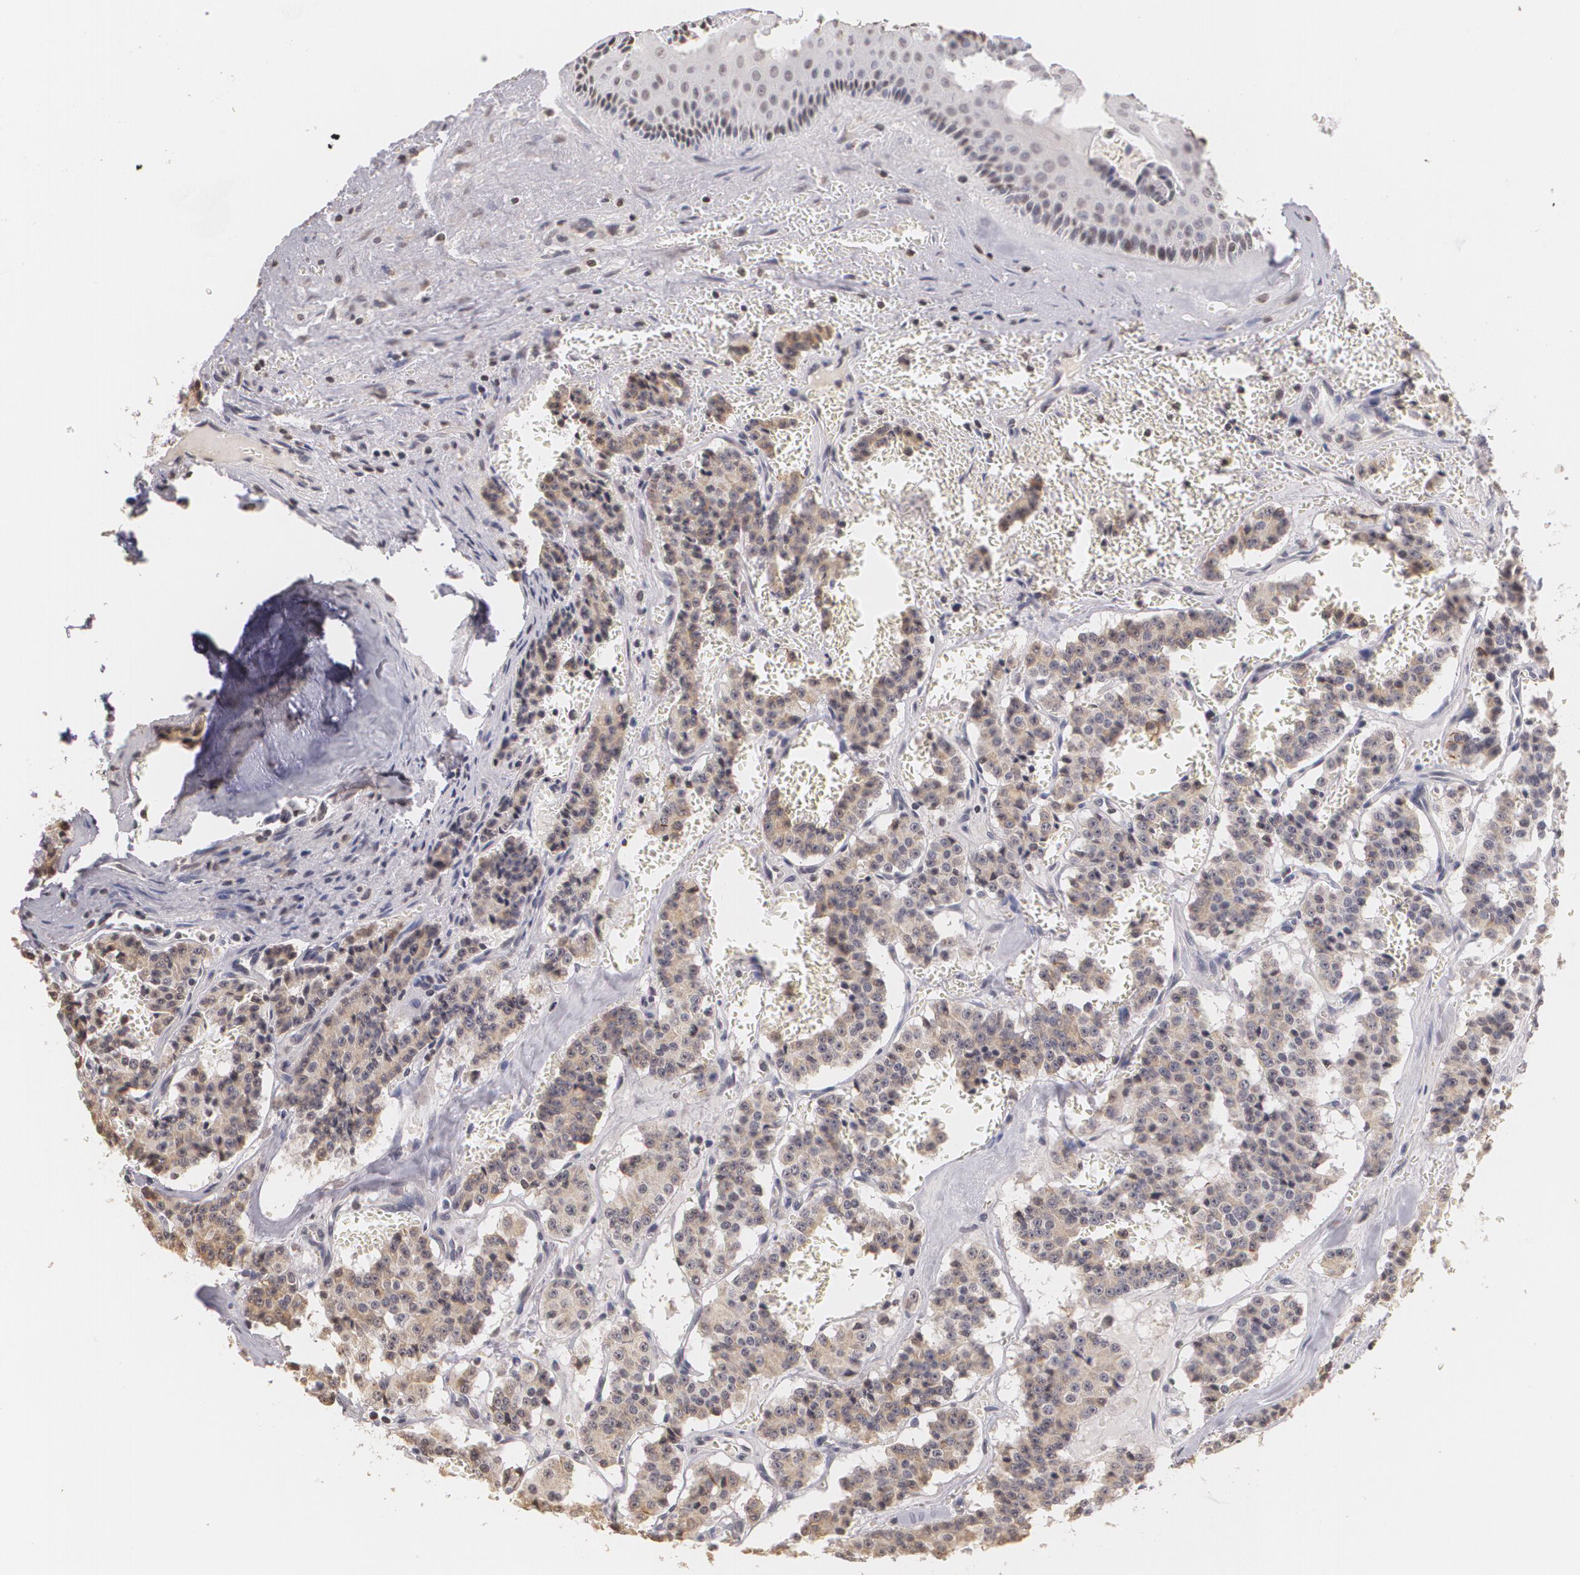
{"staining": {"intensity": "negative", "quantity": "none", "location": "none"}, "tissue": "carcinoid", "cell_type": "Tumor cells", "image_type": "cancer", "snomed": [{"axis": "morphology", "description": "Carcinoid, malignant, NOS"}, {"axis": "topography", "description": "Bronchus"}], "caption": "Histopathology image shows no significant protein staining in tumor cells of carcinoid. (Brightfield microscopy of DAB (3,3'-diaminobenzidine) immunohistochemistry at high magnification).", "gene": "THRB", "patient": {"sex": "male", "age": 55}}